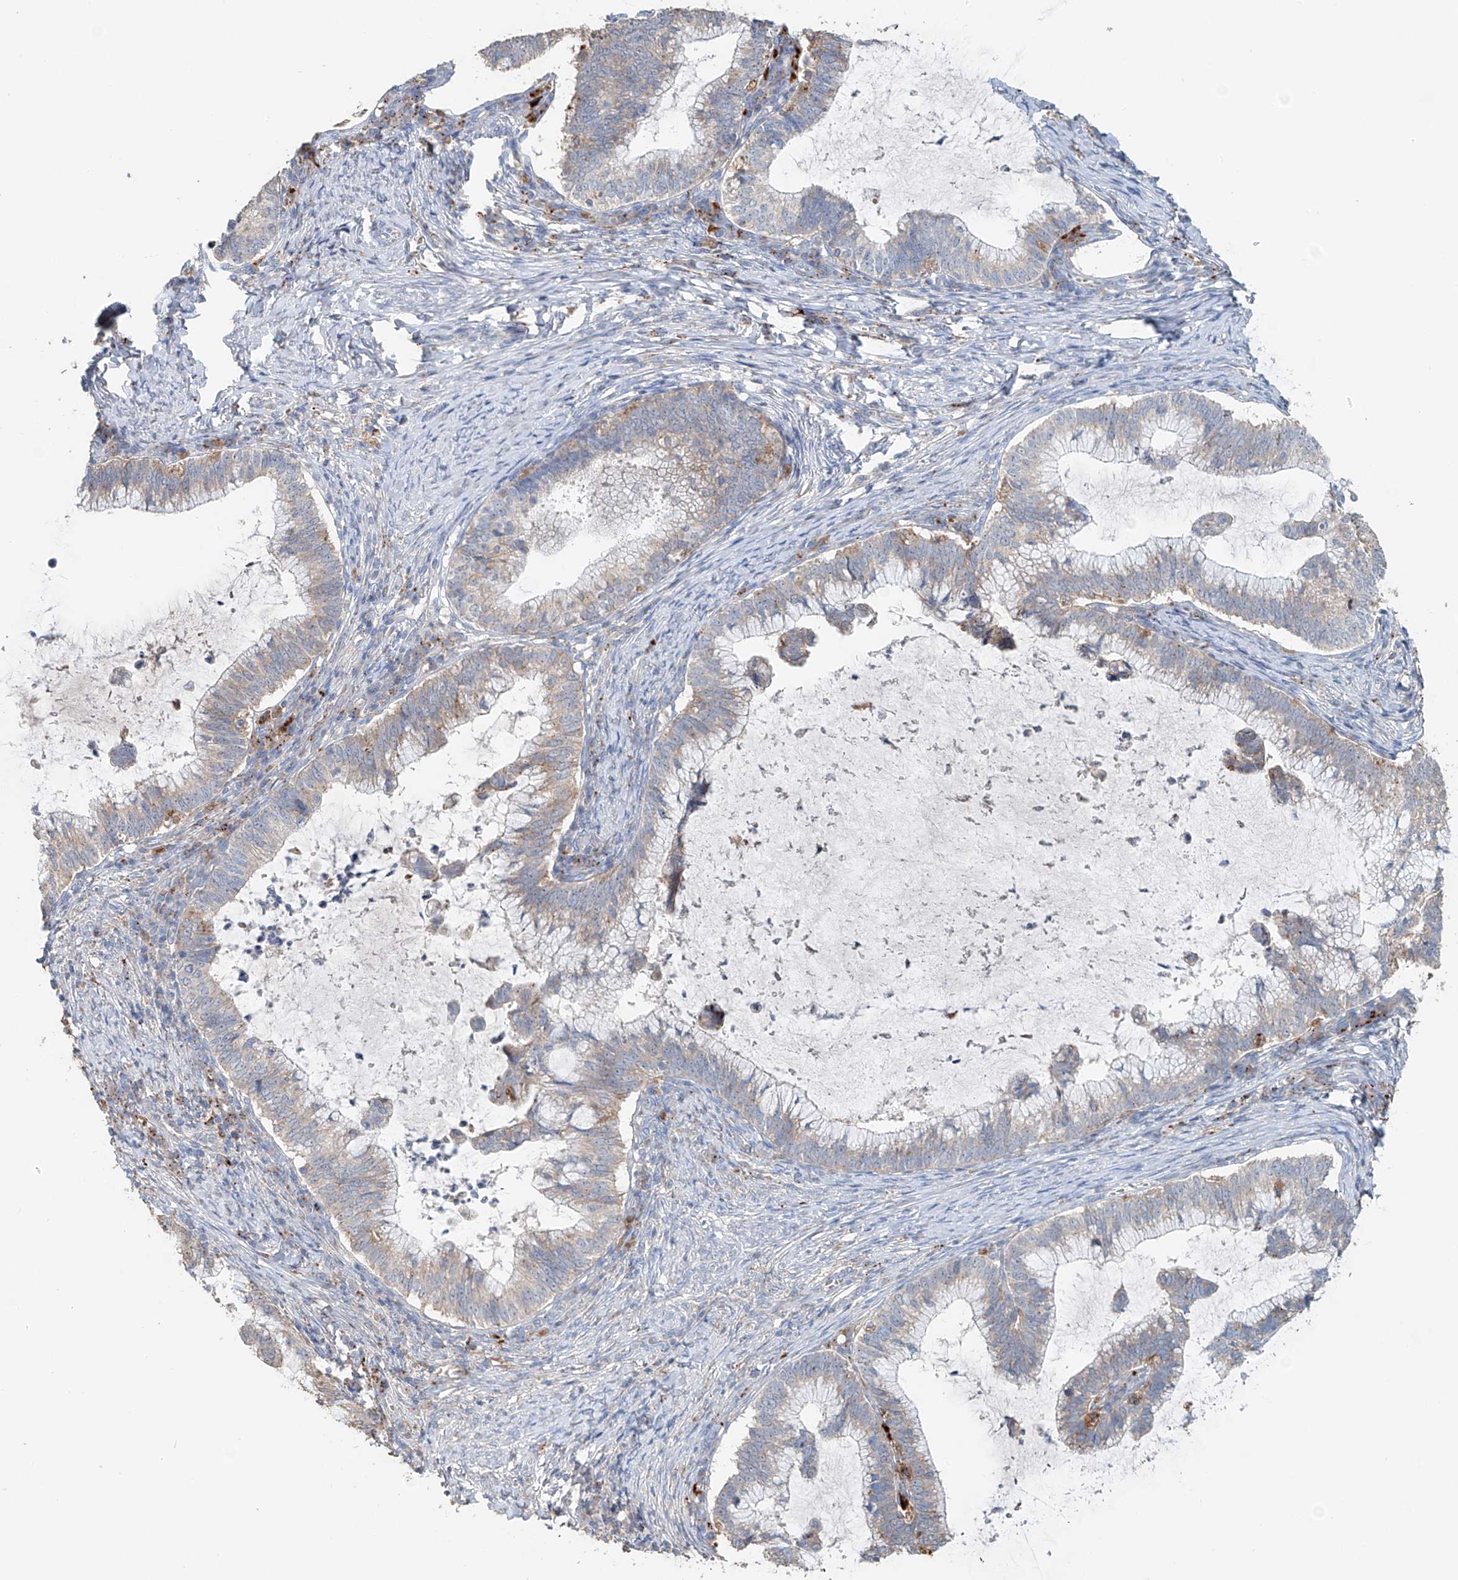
{"staining": {"intensity": "weak", "quantity": "<25%", "location": "cytoplasmic/membranous"}, "tissue": "cervical cancer", "cell_type": "Tumor cells", "image_type": "cancer", "snomed": [{"axis": "morphology", "description": "Adenocarcinoma, NOS"}, {"axis": "topography", "description": "Cervix"}], "caption": "Photomicrograph shows no significant protein staining in tumor cells of cervical cancer (adenocarcinoma). Brightfield microscopy of immunohistochemistry (IHC) stained with DAB (brown) and hematoxylin (blue), captured at high magnification.", "gene": "TRIM47", "patient": {"sex": "female", "age": 36}}